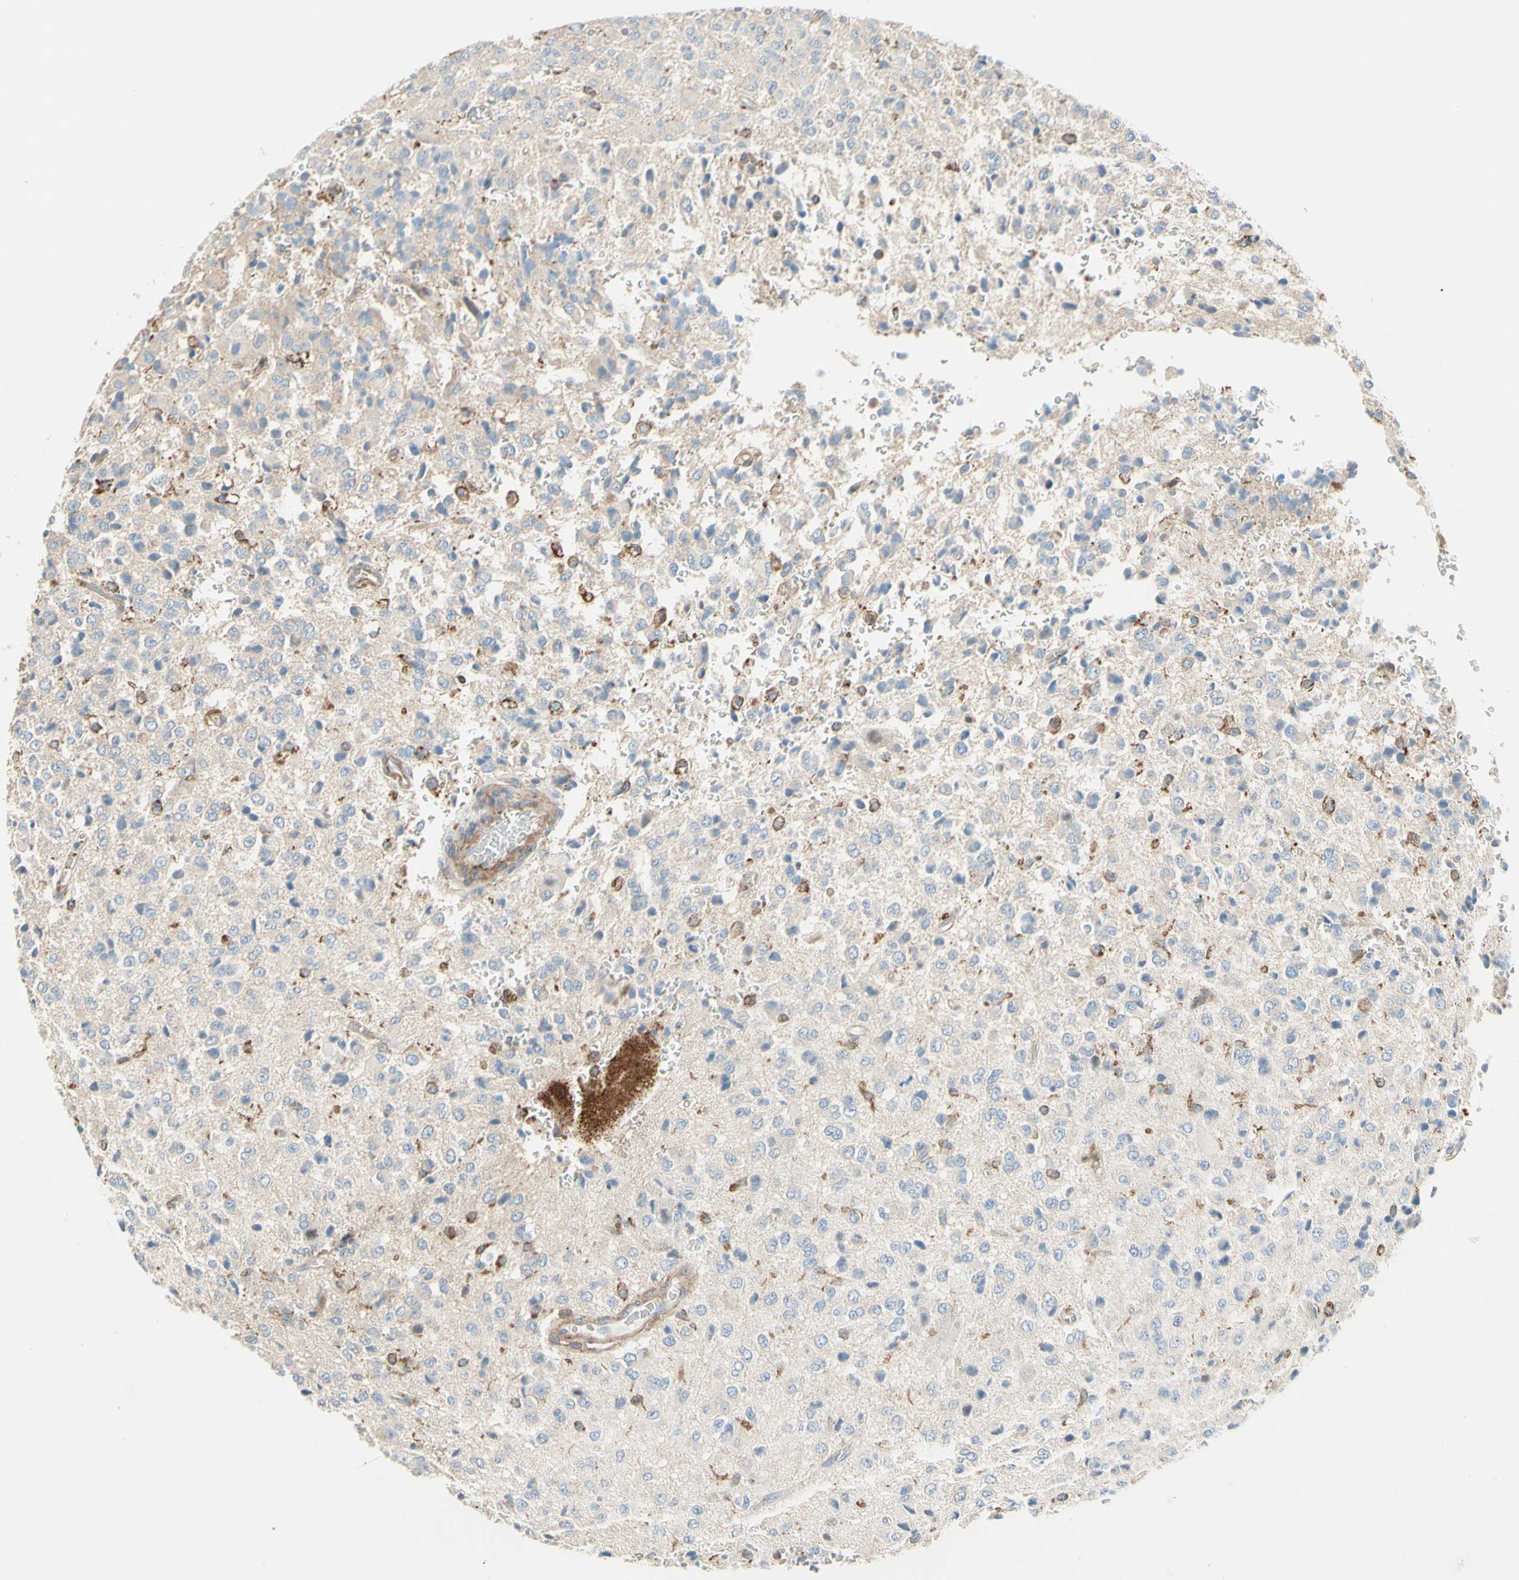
{"staining": {"intensity": "moderate", "quantity": "<25%", "location": "cytoplasmic/membranous"}, "tissue": "glioma", "cell_type": "Tumor cells", "image_type": "cancer", "snomed": [{"axis": "morphology", "description": "Glioma, malignant, High grade"}, {"axis": "topography", "description": "pancreas cauda"}], "caption": "Immunohistochemistry of glioma displays low levels of moderate cytoplasmic/membranous staining in approximately <25% of tumor cells.", "gene": "SEMA4C", "patient": {"sex": "male", "age": 60}}